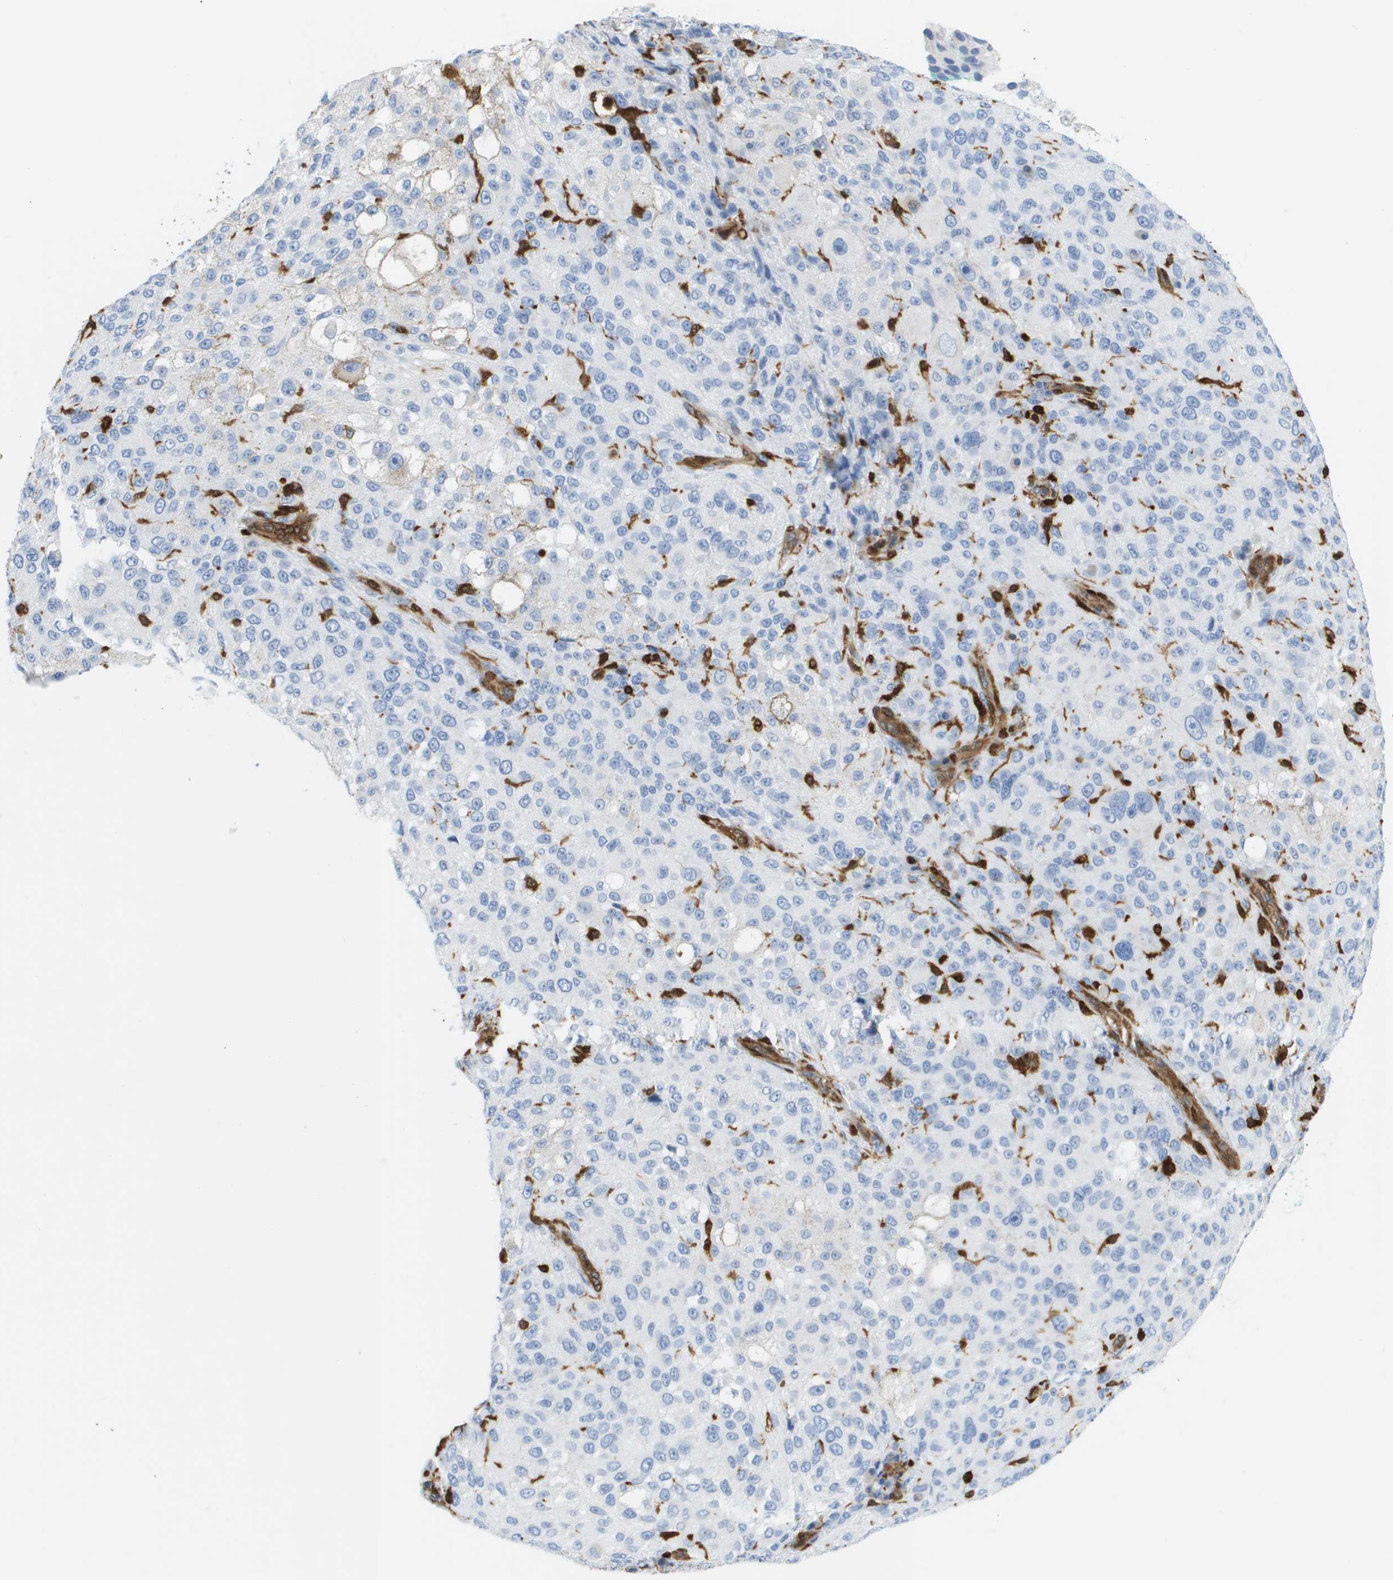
{"staining": {"intensity": "negative", "quantity": "none", "location": "none"}, "tissue": "melanoma", "cell_type": "Tumor cells", "image_type": "cancer", "snomed": [{"axis": "morphology", "description": "Necrosis, NOS"}, {"axis": "morphology", "description": "Malignant melanoma, NOS"}, {"axis": "topography", "description": "Skin"}], "caption": "This is an immunohistochemistry image of human melanoma. There is no positivity in tumor cells.", "gene": "DOCK5", "patient": {"sex": "female", "age": 87}}